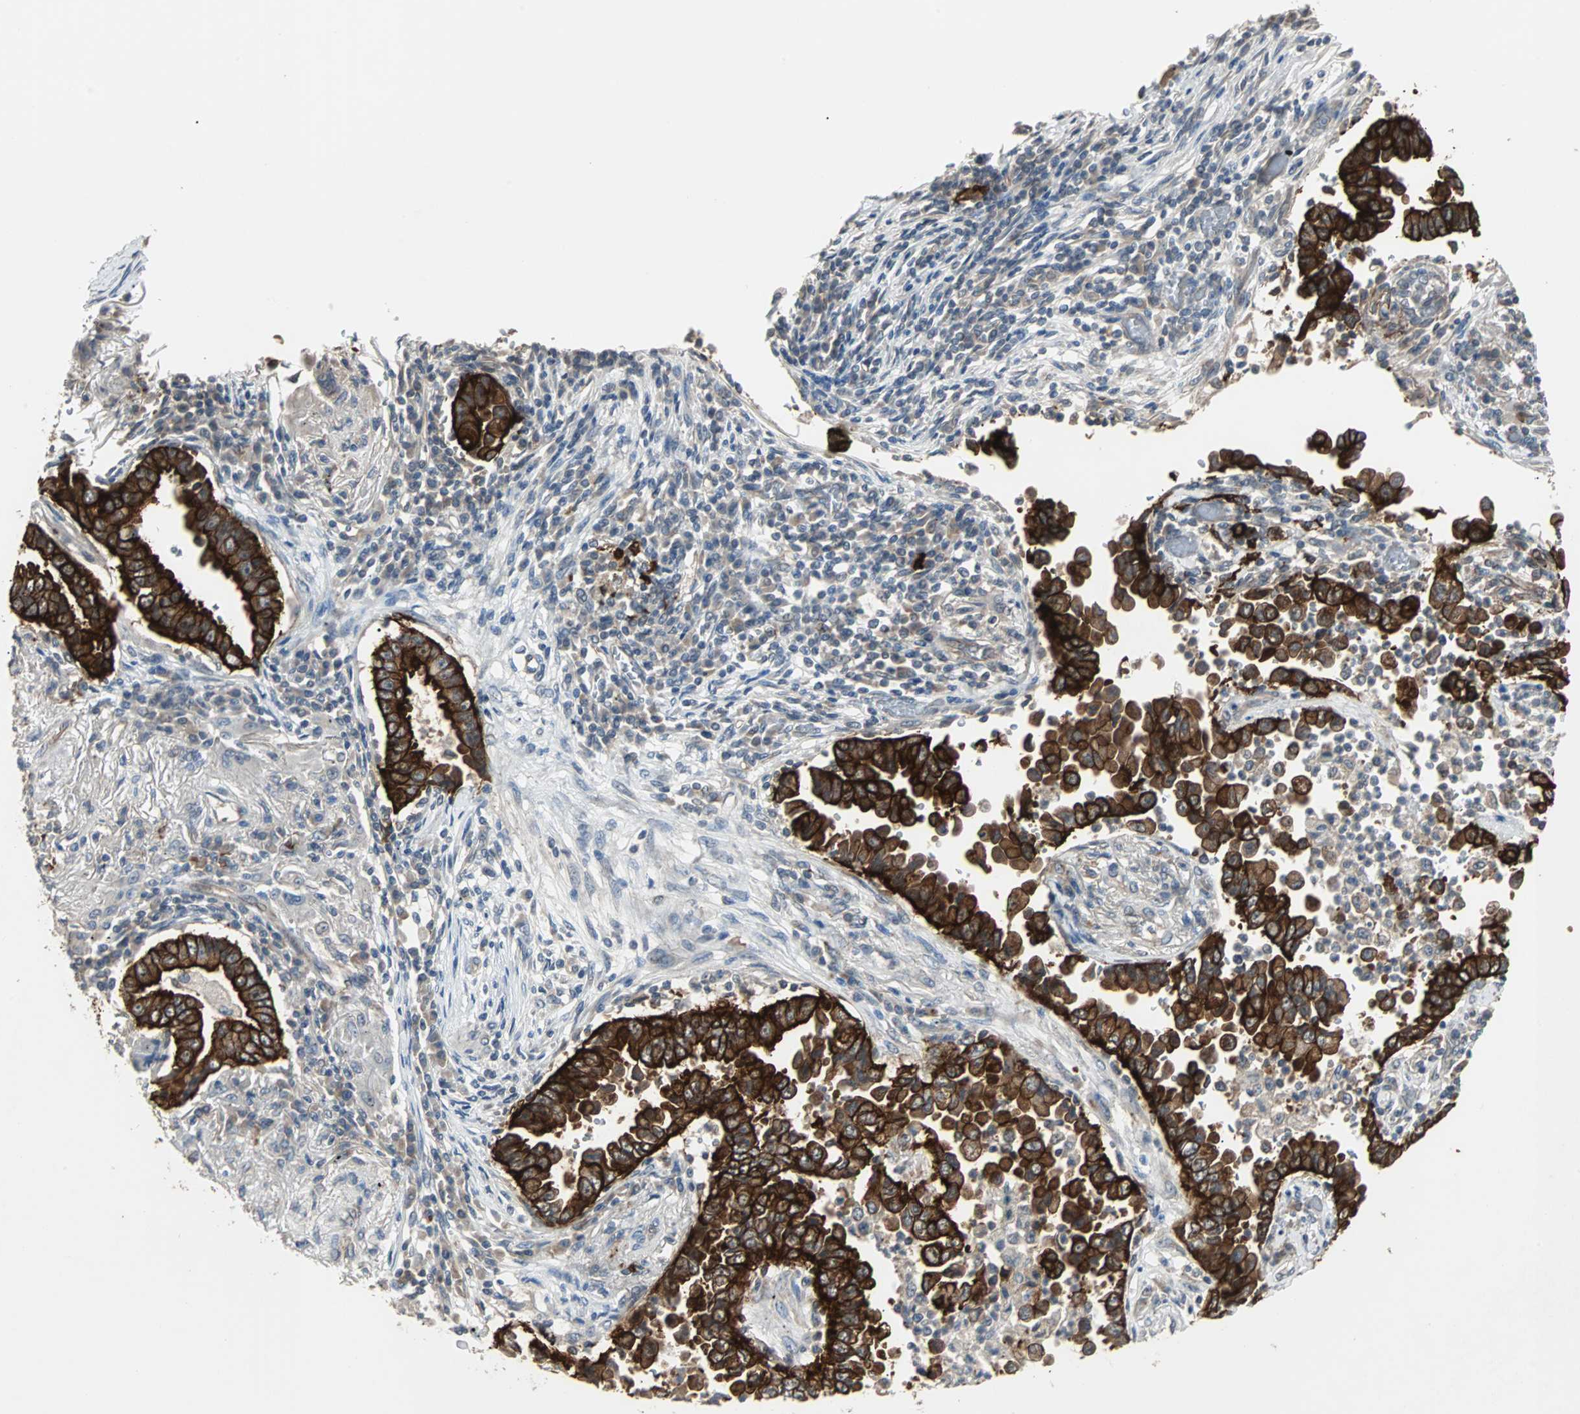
{"staining": {"intensity": "strong", "quantity": ">75%", "location": "cytoplasmic/membranous"}, "tissue": "lung cancer", "cell_type": "Tumor cells", "image_type": "cancer", "snomed": [{"axis": "morphology", "description": "Normal tissue, NOS"}, {"axis": "morphology", "description": "Inflammation, NOS"}, {"axis": "morphology", "description": "Adenocarcinoma, NOS"}, {"axis": "topography", "description": "Lung"}], "caption": "High-power microscopy captured an immunohistochemistry image of lung adenocarcinoma, revealing strong cytoplasmic/membranous expression in approximately >75% of tumor cells.", "gene": "CMC2", "patient": {"sex": "female", "age": 64}}